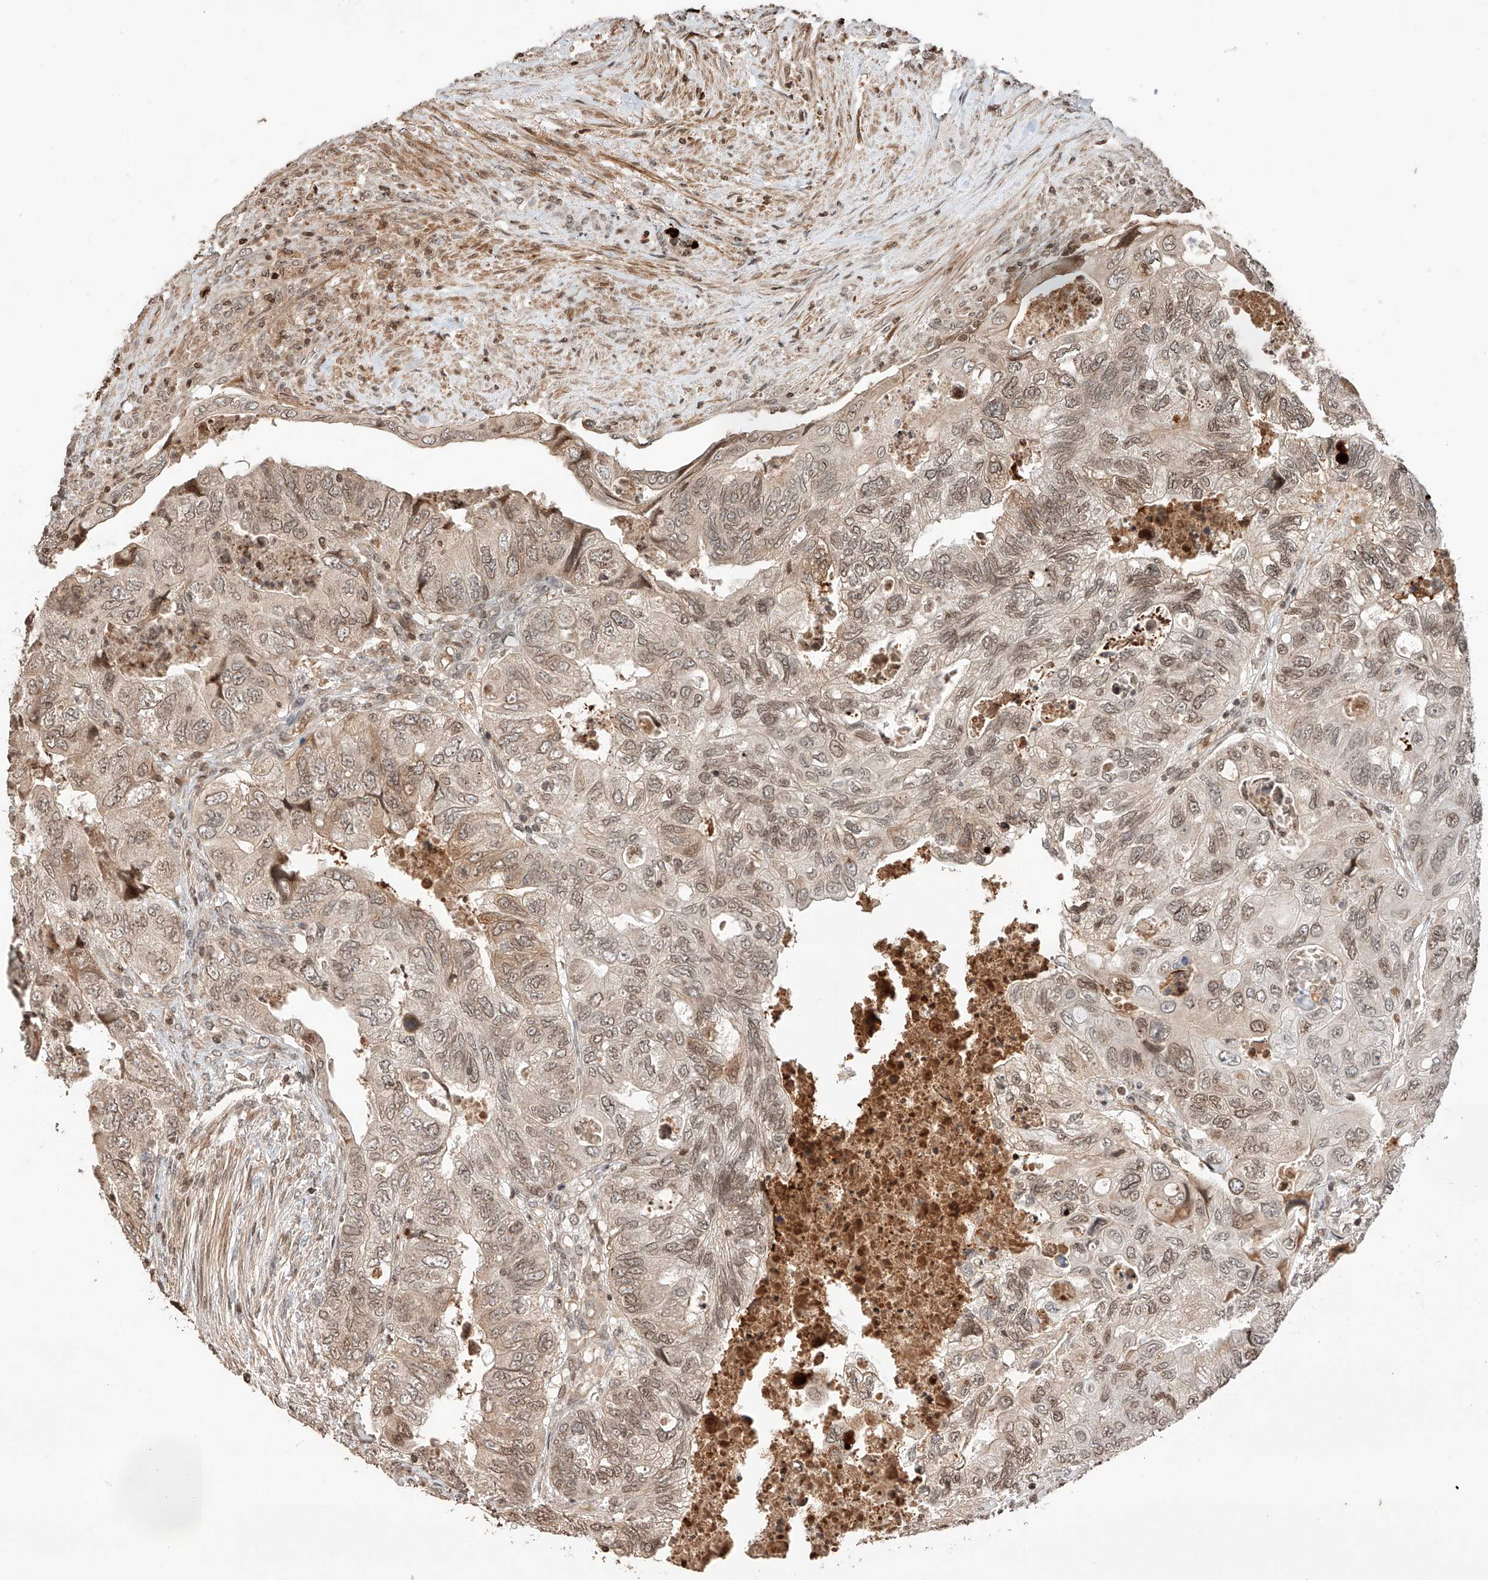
{"staining": {"intensity": "moderate", "quantity": ">75%", "location": "cytoplasmic/membranous,nuclear"}, "tissue": "colorectal cancer", "cell_type": "Tumor cells", "image_type": "cancer", "snomed": [{"axis": "morphology", "description": "Adenocarcinoma, NOS"}, {"axis": "topography", "description": "Rectum"}], "caption": "Protein analysis of colorectal cancer (adenocarcinoma) tissue shows moderate cytoplasmic/membranous and nuclear staining in about >75% of tumor cells.", "gene": "ARHGAP33", "patient": {"sex": "male", "age": 63}}